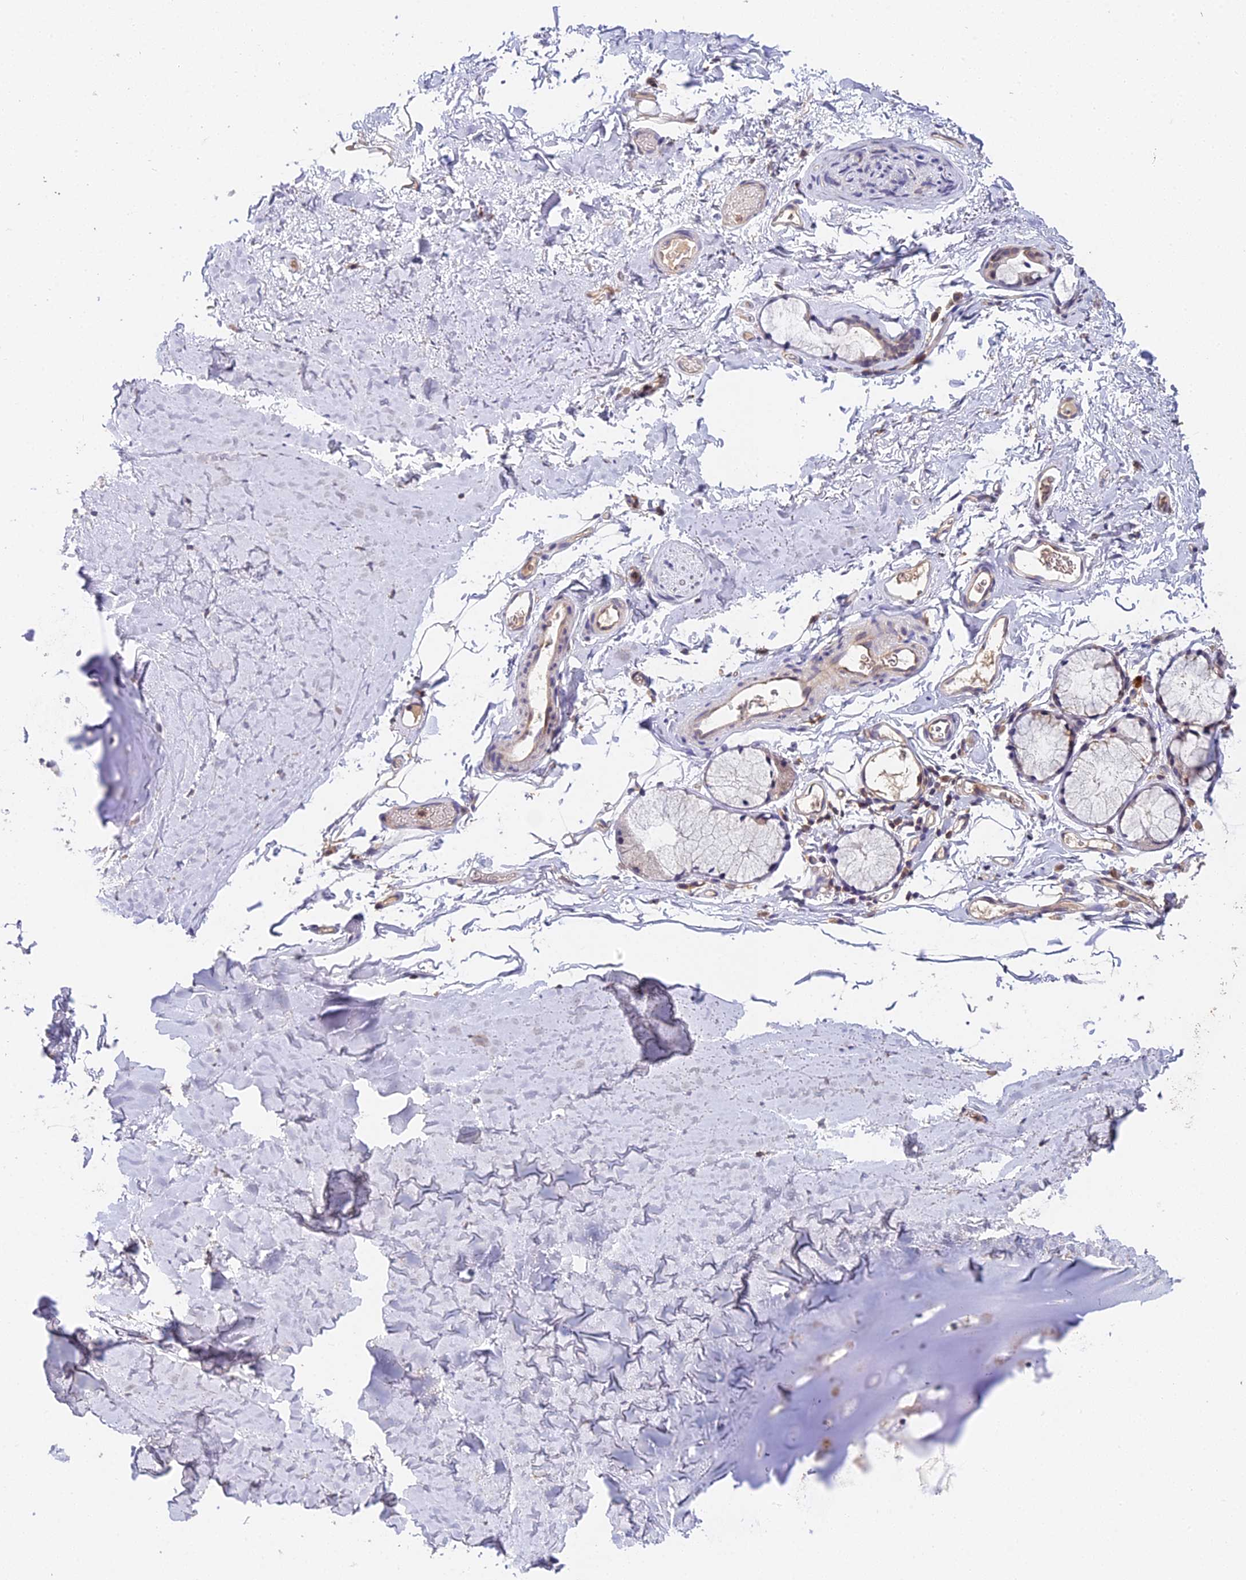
{"staining": {"intensity": "negative", "quantity": "none", "location": "none"}, "tissue": "adipose tissue", "cell_type": "Adipocytes", "image_type": "normal", "snomed": [{"axis": "morphology", "description": "Normal tissue, NOS"}, {"axis": "topography", "description": "Bronchus"}], "caption": "The photomicrograph exhibits no significant expression in adipocytes of adipose tissue.", "gene": "TPRX1", "patient": {"sex": "female", "age": 73}}